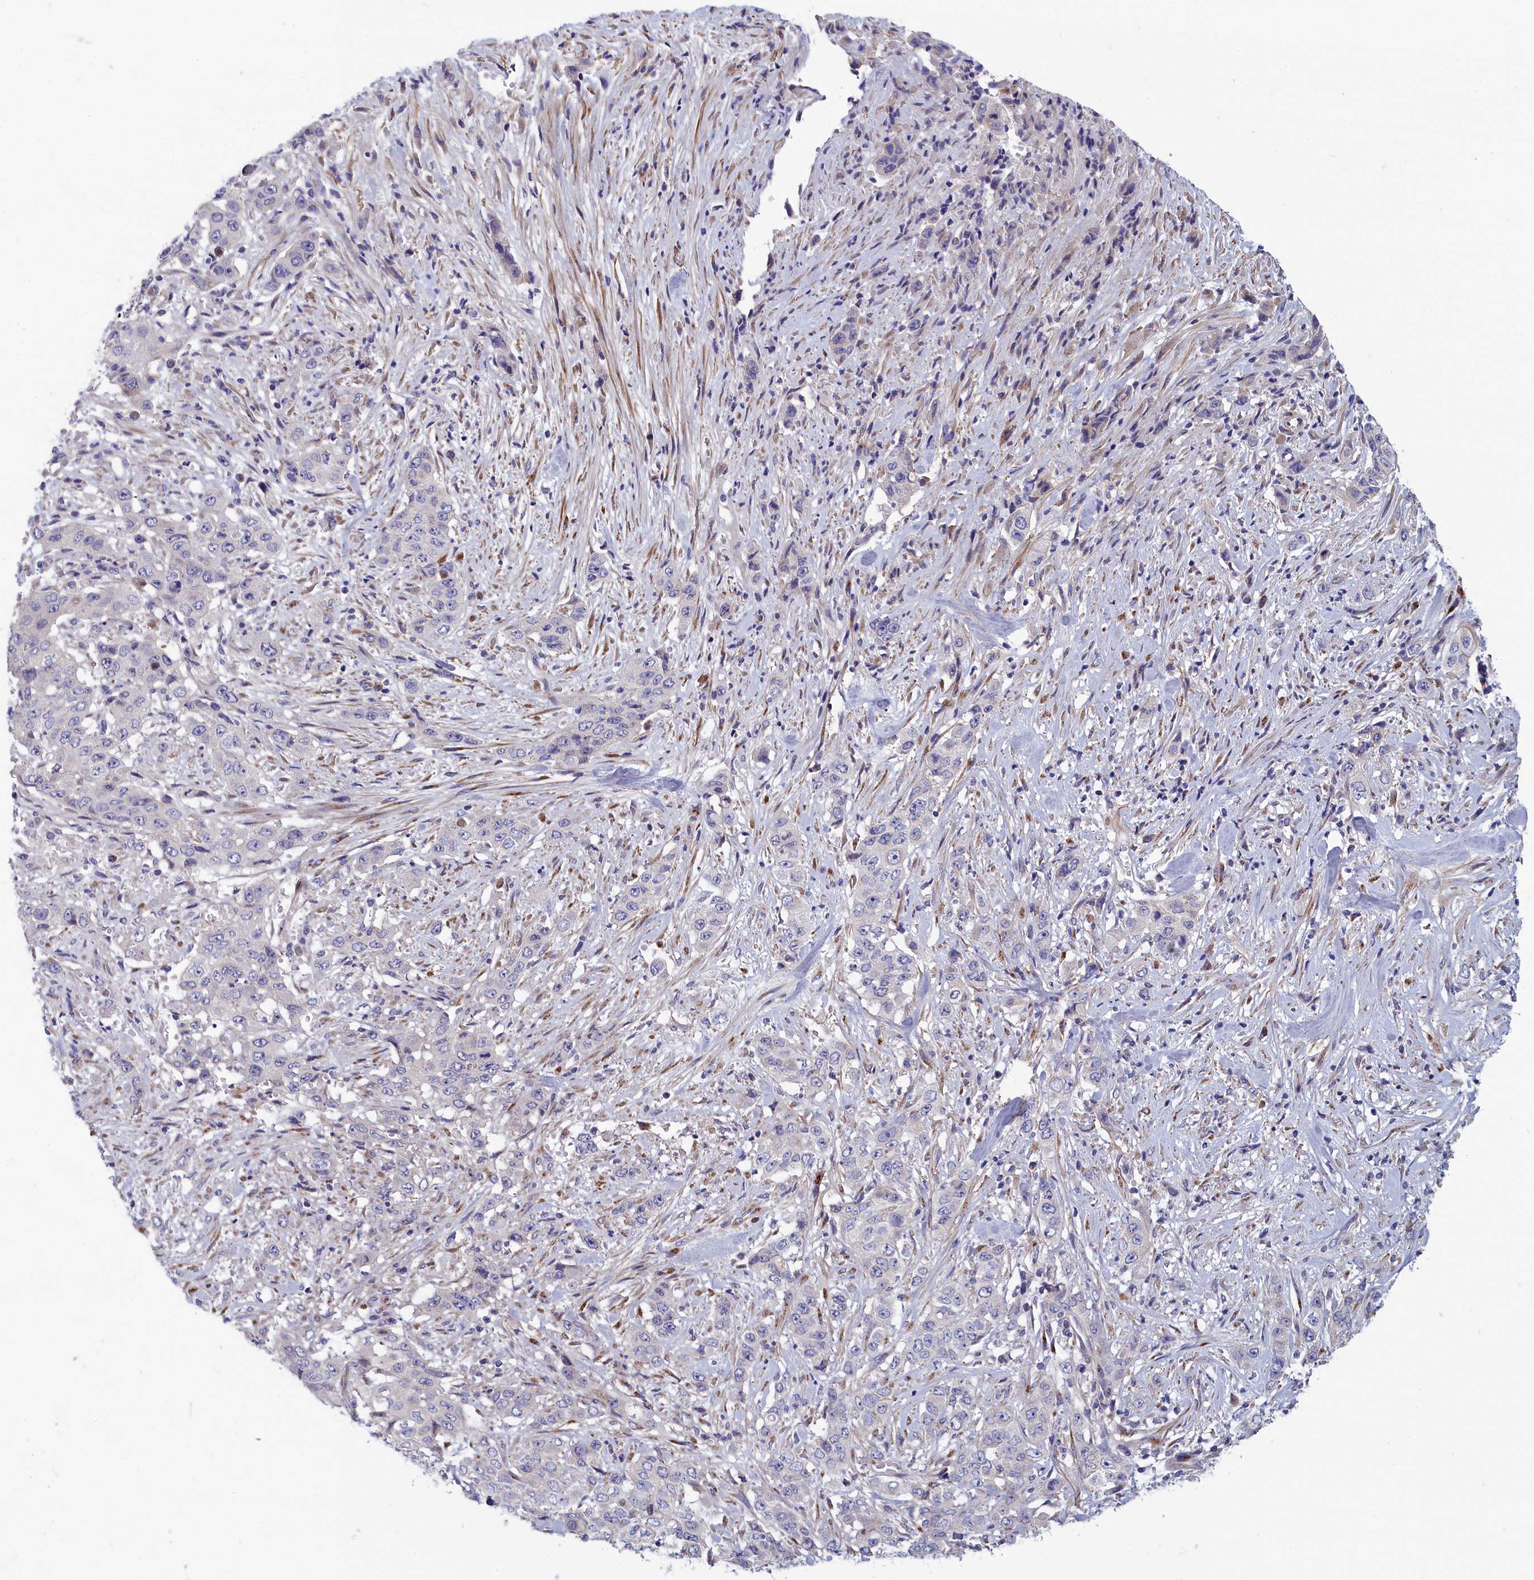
{"staining": {"intensity": "negative", "quantity": "none", "location": "none"}, "tissue": "stomach cancer", "cell_type": "Tumor cells", "image_type": "cancer", "snomed": [{"axis": "morphology", "description": "Adenocarcinoma, NOS"}, {"axis": "topography", "description": "Stomach, upper"}], "caption": "Protein analysis of adenocarcinoma (stomach) exhibits no significant positivity in tumor cells.", "gene": "TUBGCP4", "patient": {"sex": "male", "age": 62}}